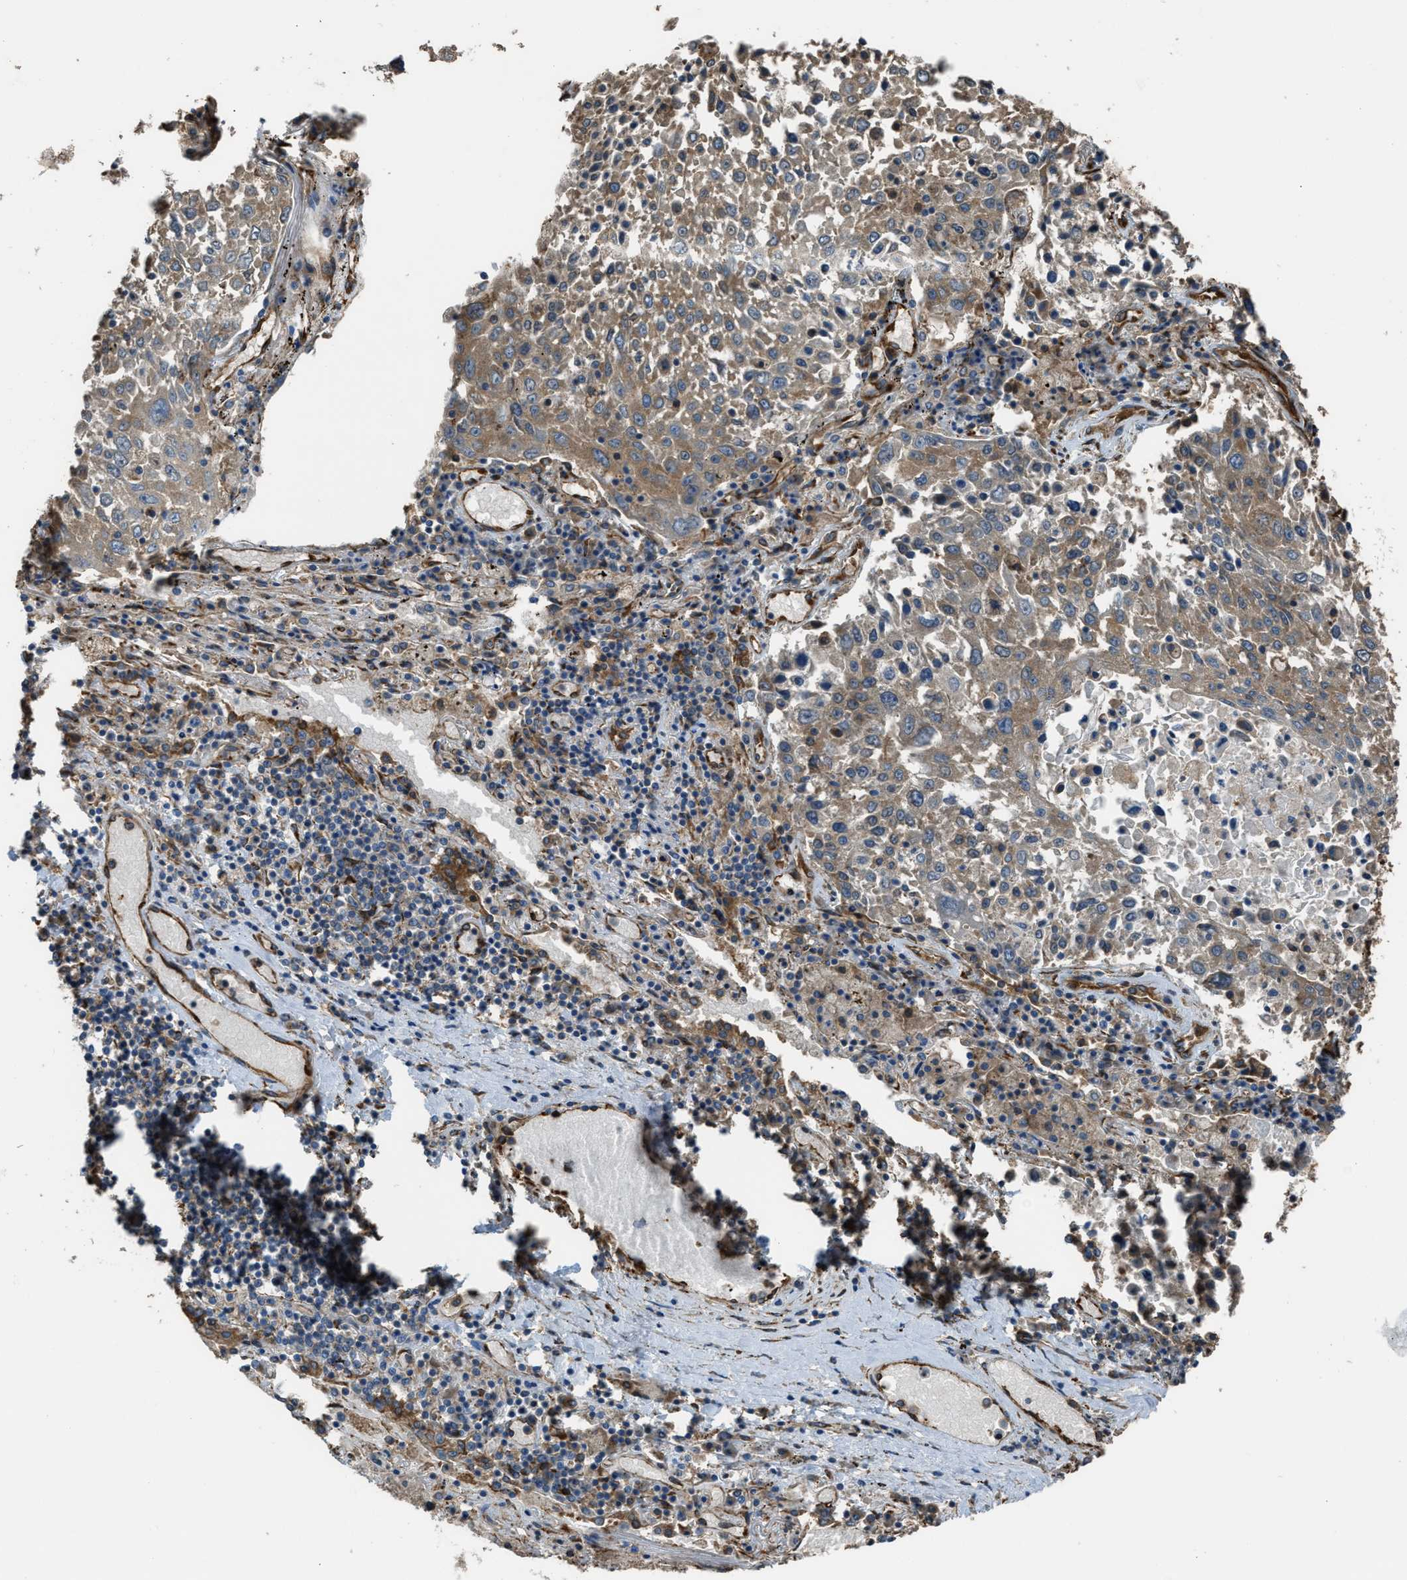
{"staining": {"intensity": "moderate", "quantity": ">75%", "location": "cytoplasmic/membranous"}, "tissue": "lung cancer", "cell_type": "Tumor cells", "image_type": "cancer", "snomed": [{"axis": "morphology", "description": "Squamous cell carcinoma, NOS"}, {"axis": "topography", "description": "Lung"}], "caption": "IHC staining of lung cancer, which displays medium levels of moderate cytoplasmic/membranous expression in about >75% of tumor cells indicating moderate cytoplasmic/membranous protein positivity. The staining was performed using DAB (brown) for protein detection and nuclei were counterstained in hematoxylin (blue).", "gene": "TRPC1", "patient": {"sex": "male", "age": 65}}